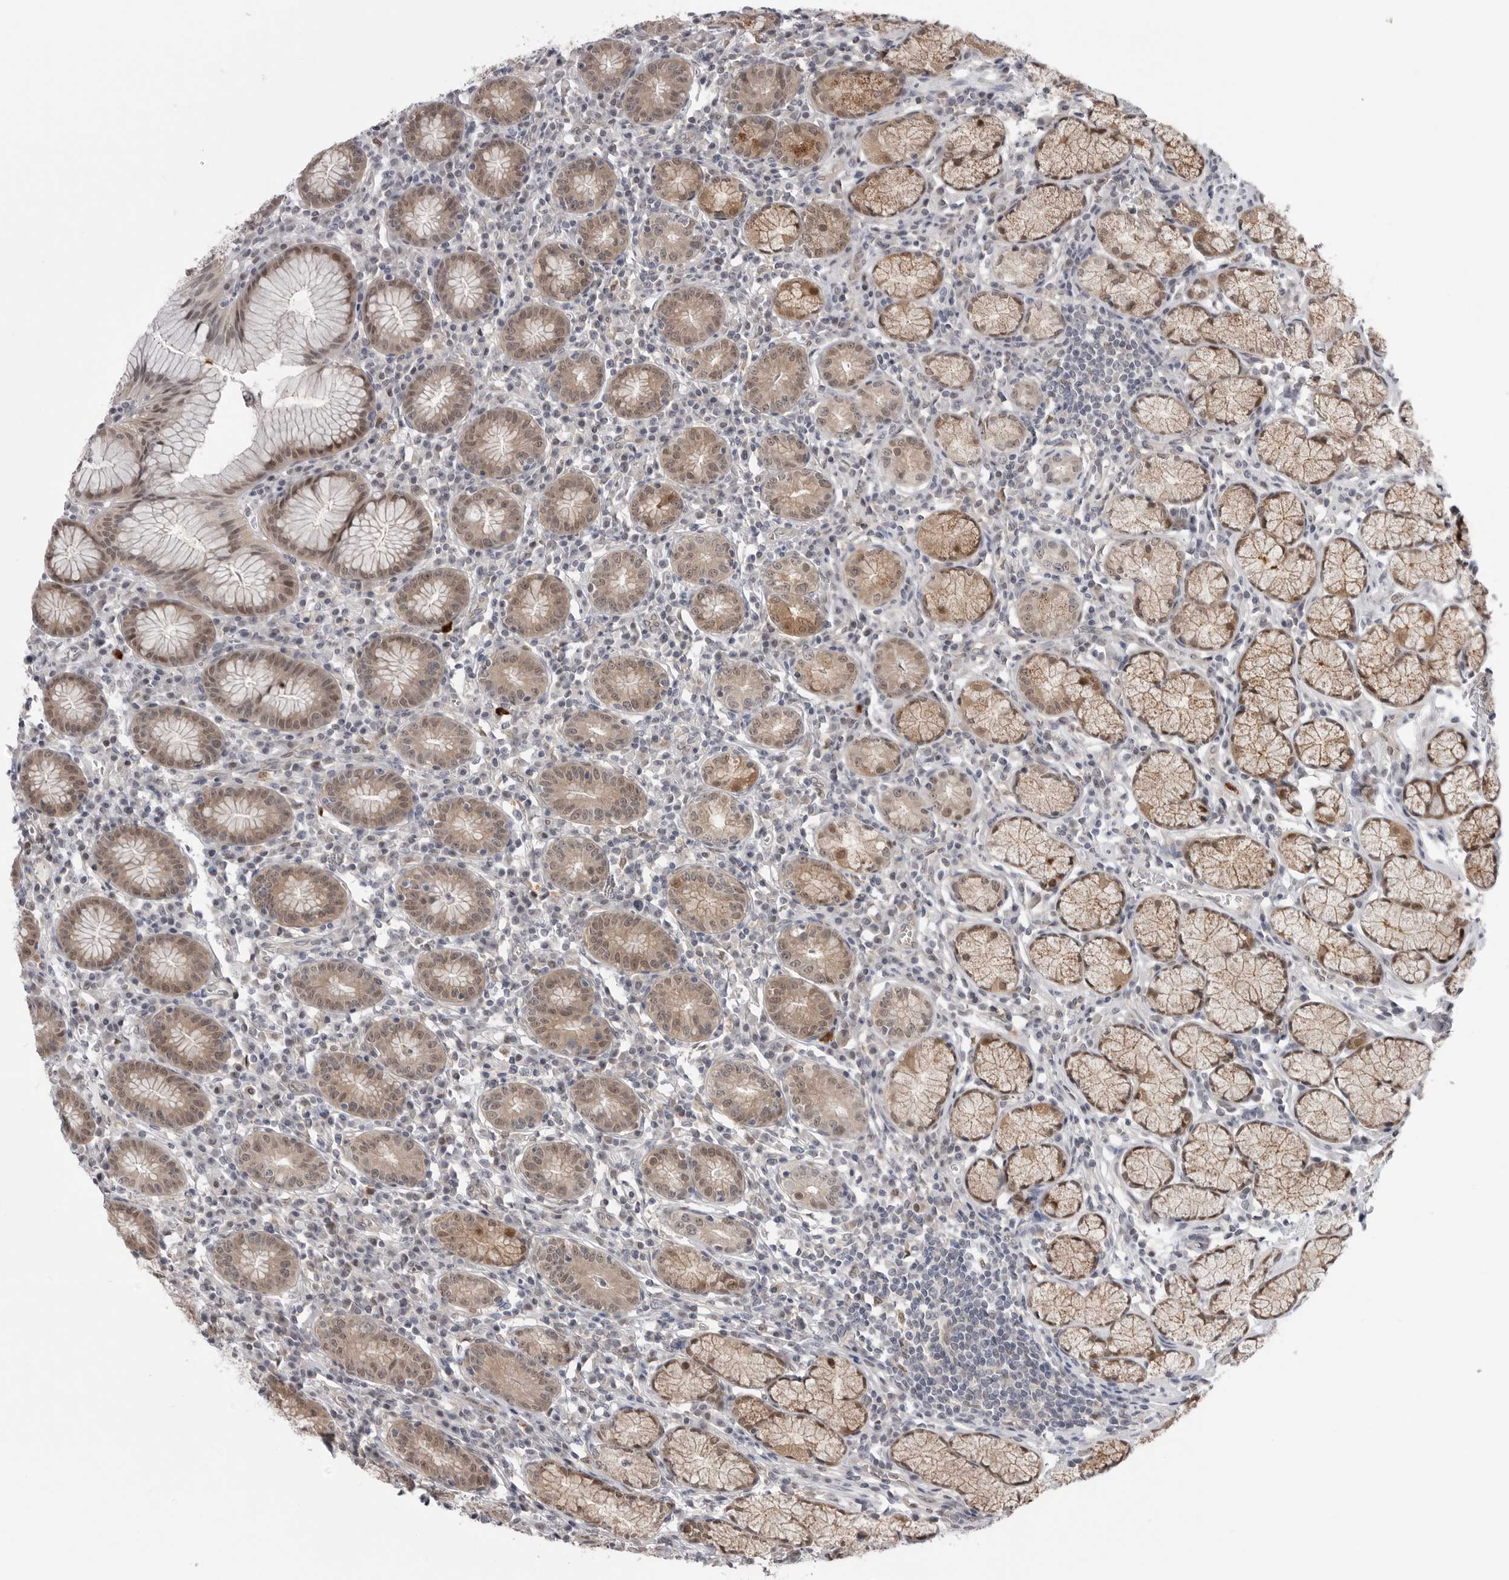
{"staining": {"intensity": "moderate", "quantity": ">75%", "location": "cytoplasmic/membranous,nuclear"}, "tissue": "stomach", "cell_type": "Glandular cells", "image_type": "normal", "snomed": [{"axis": "morphology", "description": "Normal tissue, NOS"}, {"axis": "topography", "description": "Stomach"}], "caption": "Brown immunohistochemical staining in normal stomach exhibits moderate cytoplasmic/membranous,nuclear expression in about >75% of glandular cells. (brown staining indicates protein expression, while blue staining denotes nuclei).", "gene": "PNPO", "patient": {"sex": "male", "age": 55}}